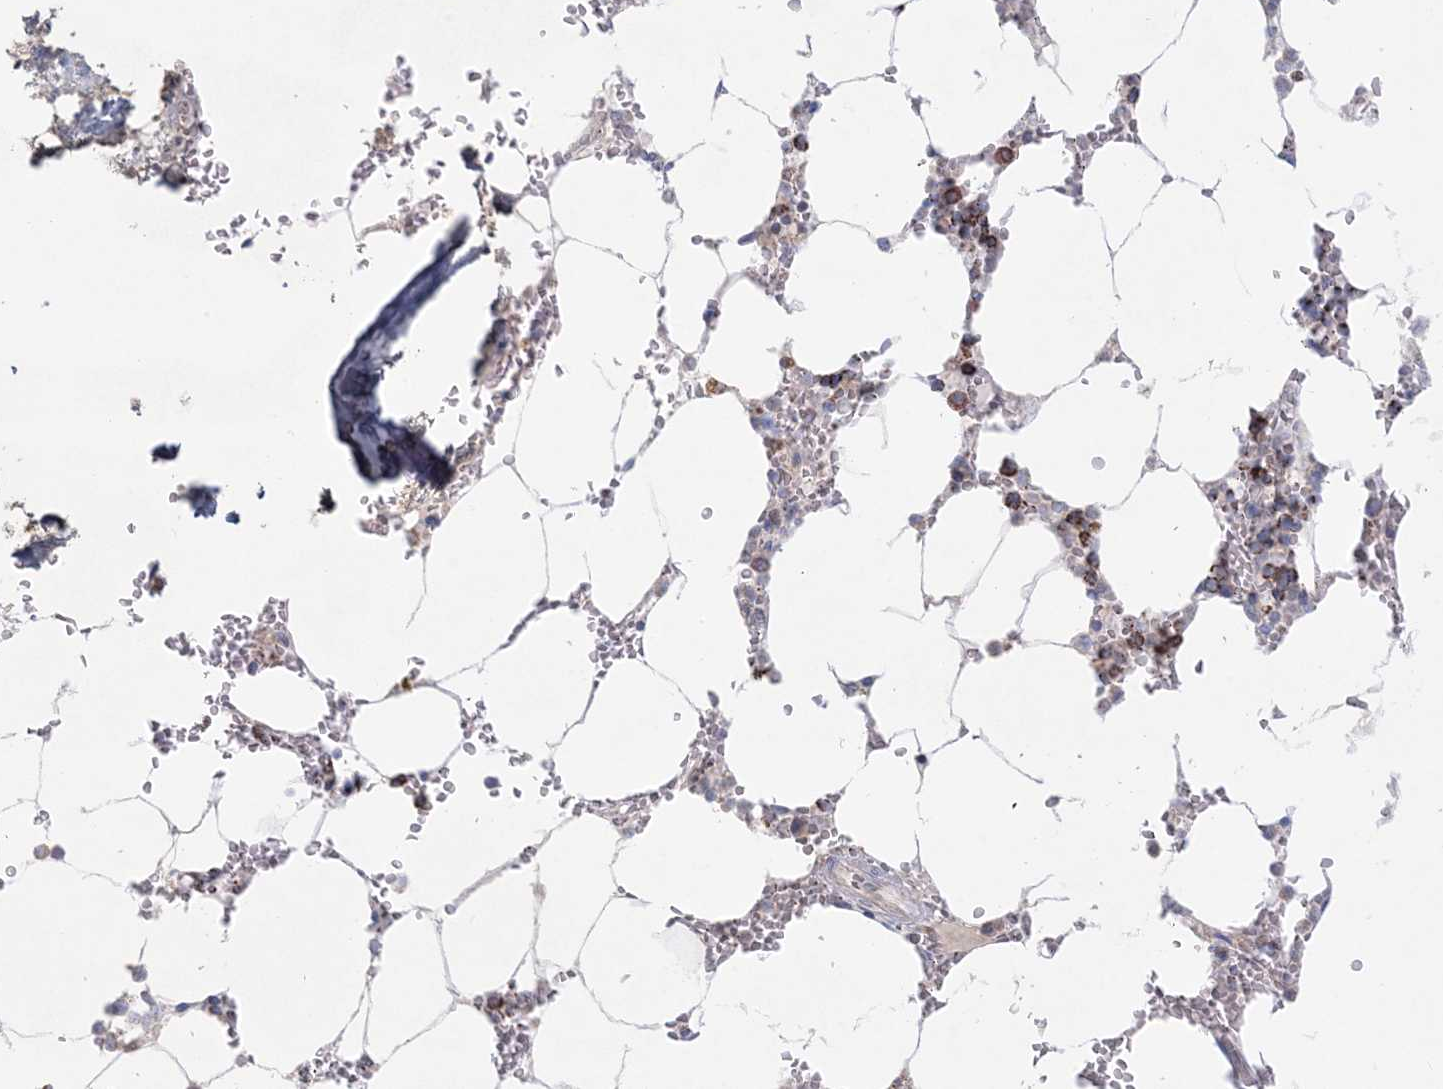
{"staining": {"intensity": "strong", "quantity": "<25%", "location": "cytoplasmic/membranous"}, "tissue": "bone marrow", "cell_type": "Hematopoietic cells", "image_type": "normal", "snomed": [{"axis": "morphology", "description": "Normal tissue, NOS"}, {"axis": "topography", "description": "Bone marrow"}], "caption": "Unremarkable bone marrow was stained to show a protein in brown. There is medium levels of strong cytoplasmic/membranous staining in about <25% of hematopoietic cells.", "gene": "KCTD6", "patient": {"sex": "male", "age": 70}}